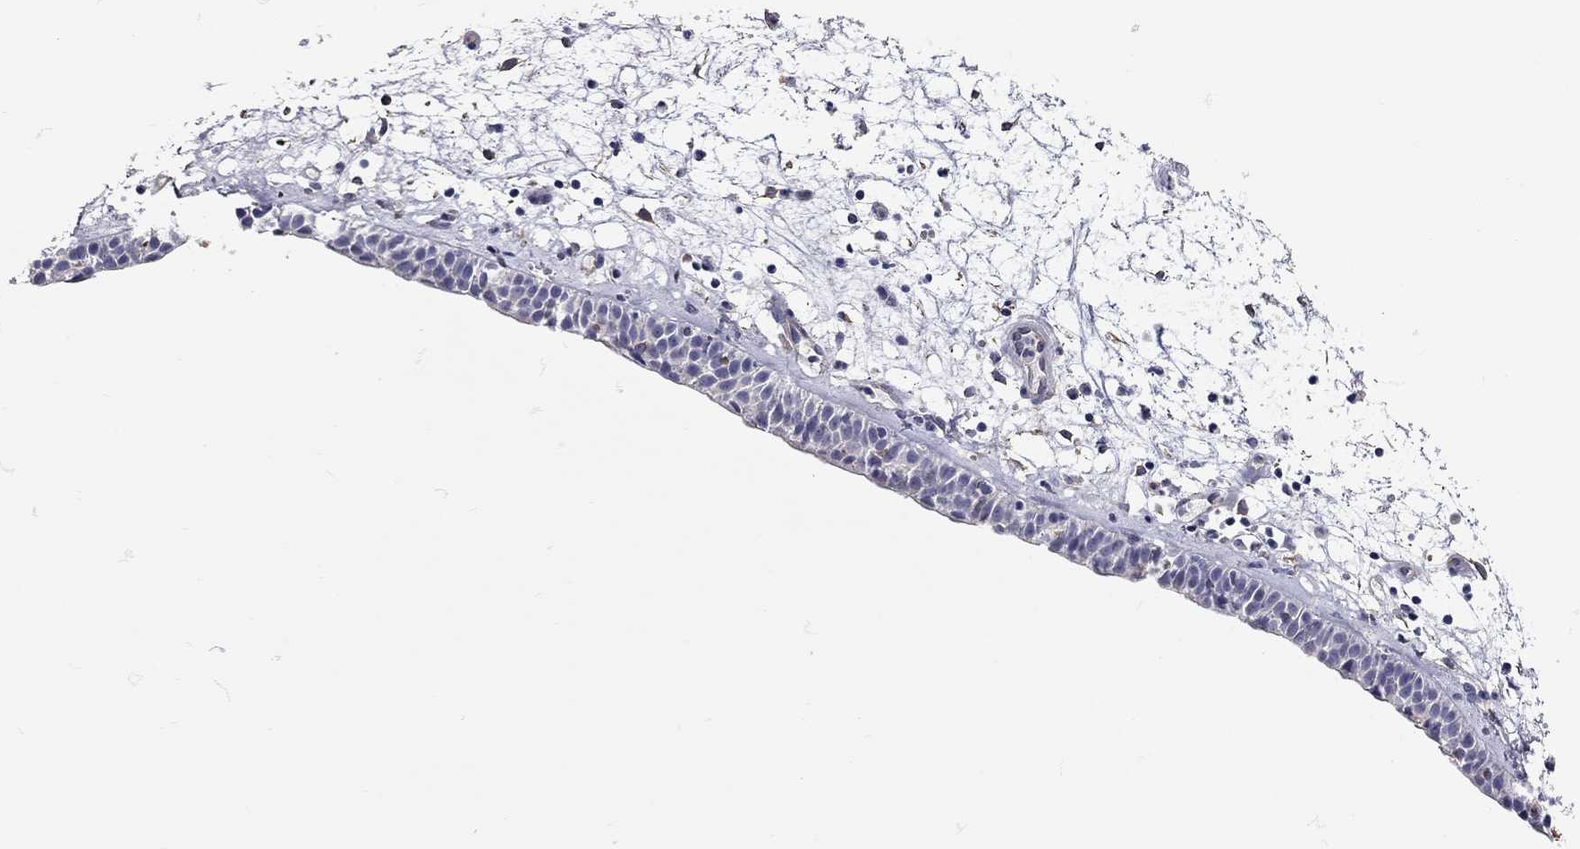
{"staining": {"intensity": "negative", "quantity": "none", "location": "none"}, "tissue": "nasopharynx", "cell_type": "Respiratory epithelial cells", "image_type": "normal", "snomed": [{"axis": "morphology", "description": "Normal tissue, NOS"}, {"axis": "morphology", "description": "Polyp, NOS"}, {"axis": "topography", "description": "Nasopharynx"}], "caption": "An immunohistochemistry image of benign nasopharynx is shown. There is no staining in respiratory epithelial cells of nasopharynx. The staining was performed using DAB to visualize the protein expression in brown, while the nuclei were stained in blue with hematoxylin (Magnification: 20x).", "gene": "C10orf90", "patient": {"sex": "female", "age": 56}}